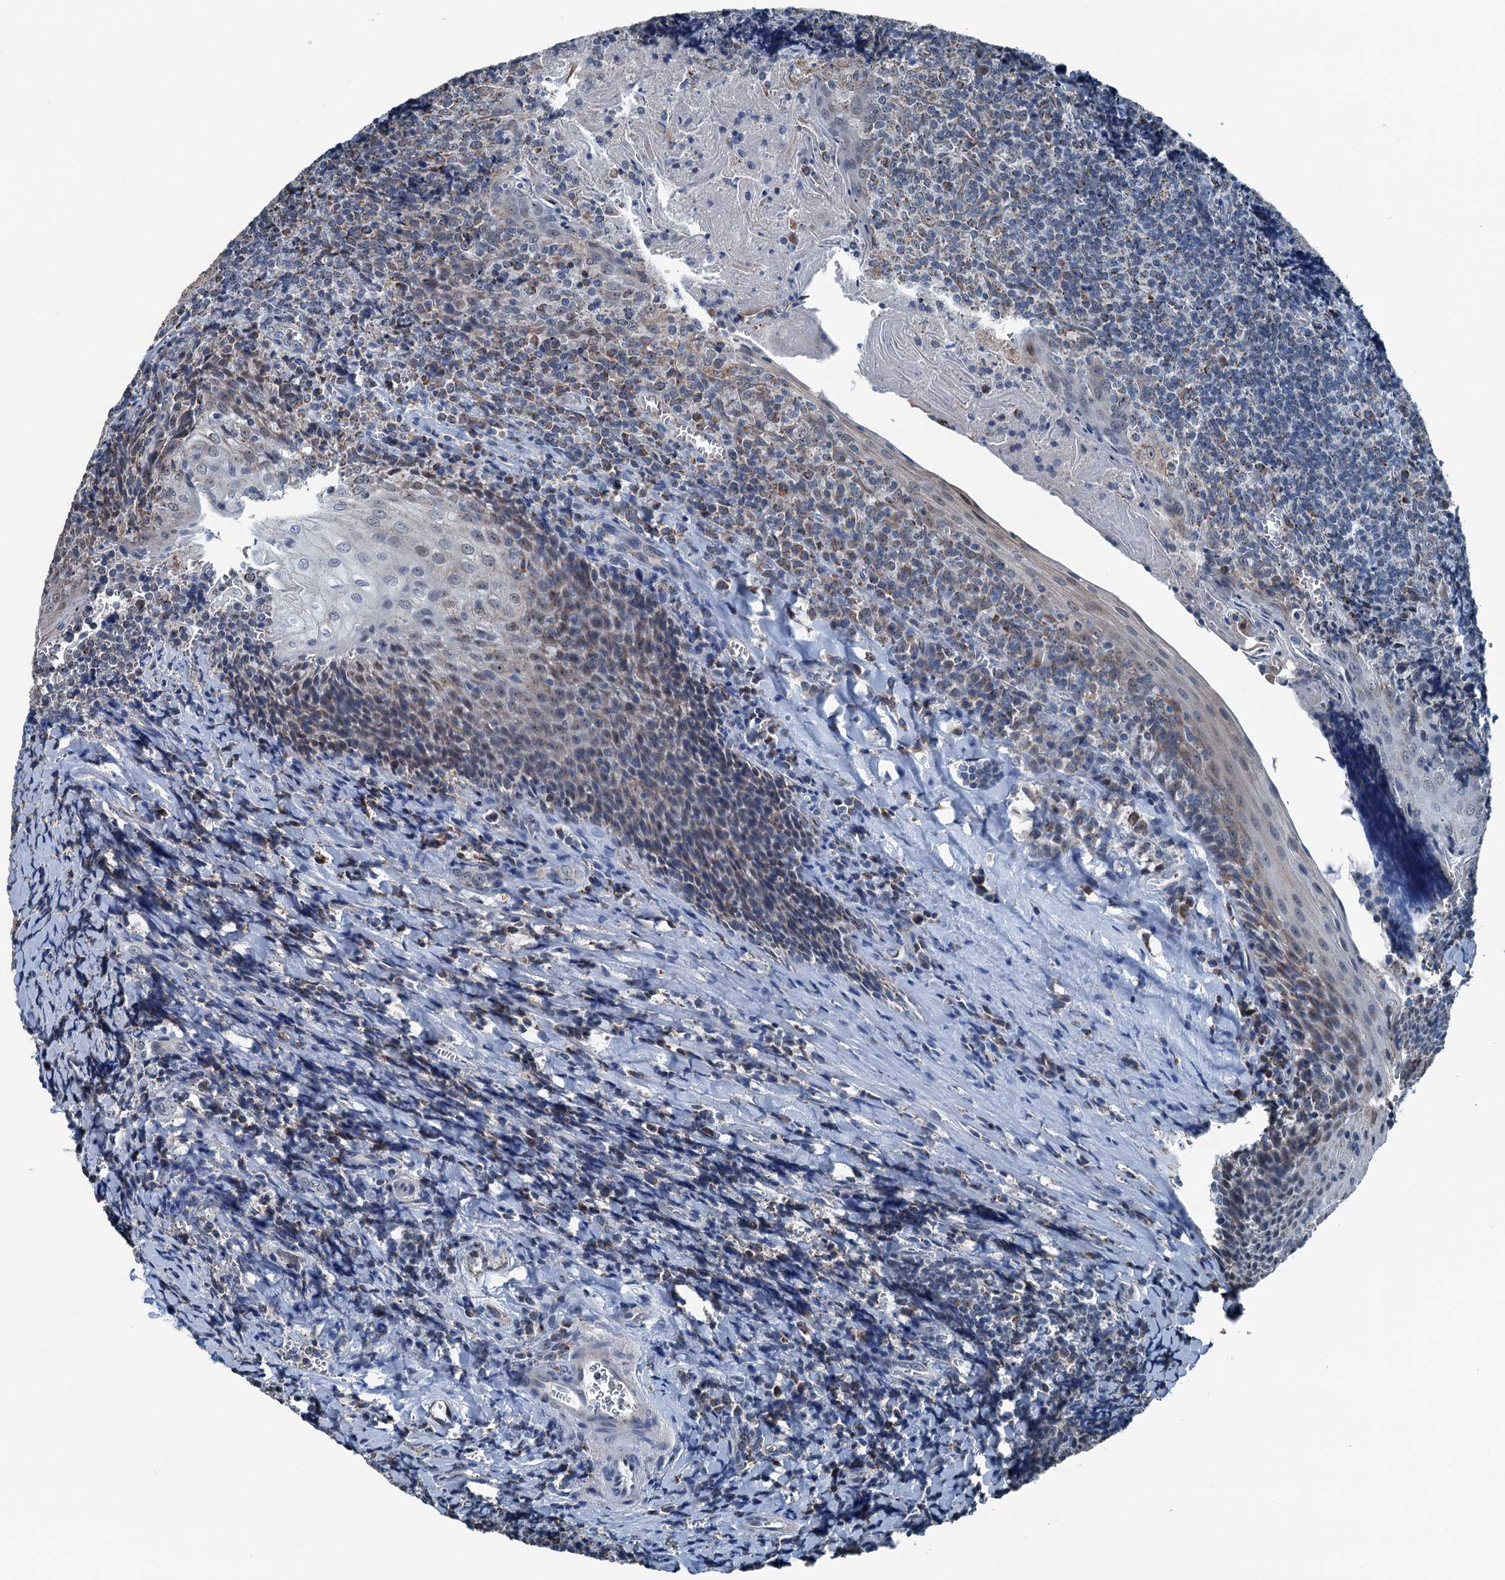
{"staining": {"intensity": "moderate", "quantity": "25%-75%", "location": "cytoplasmic/membranous"}, "tissue": "tonsil", "cell_type": "Non-germinal center cells", "image_type": "normal", "snomed": [{"axis": "morphology", "description": "Normal tissue, NOS"}, {"axis": "topography", "description": "Tonsil"}], "caption": "The micrograph exhibits immunohistochemical staining of normal tonsil. There is moderate cytoplasmic/membranous positivity is present in about 25%-75% of non-germinal center cells. (brown staining indicates protein expression, while blue staining denotes nuclei).", "gene": "TRPT1", "patient": {"sex": "male", "age": 27}}